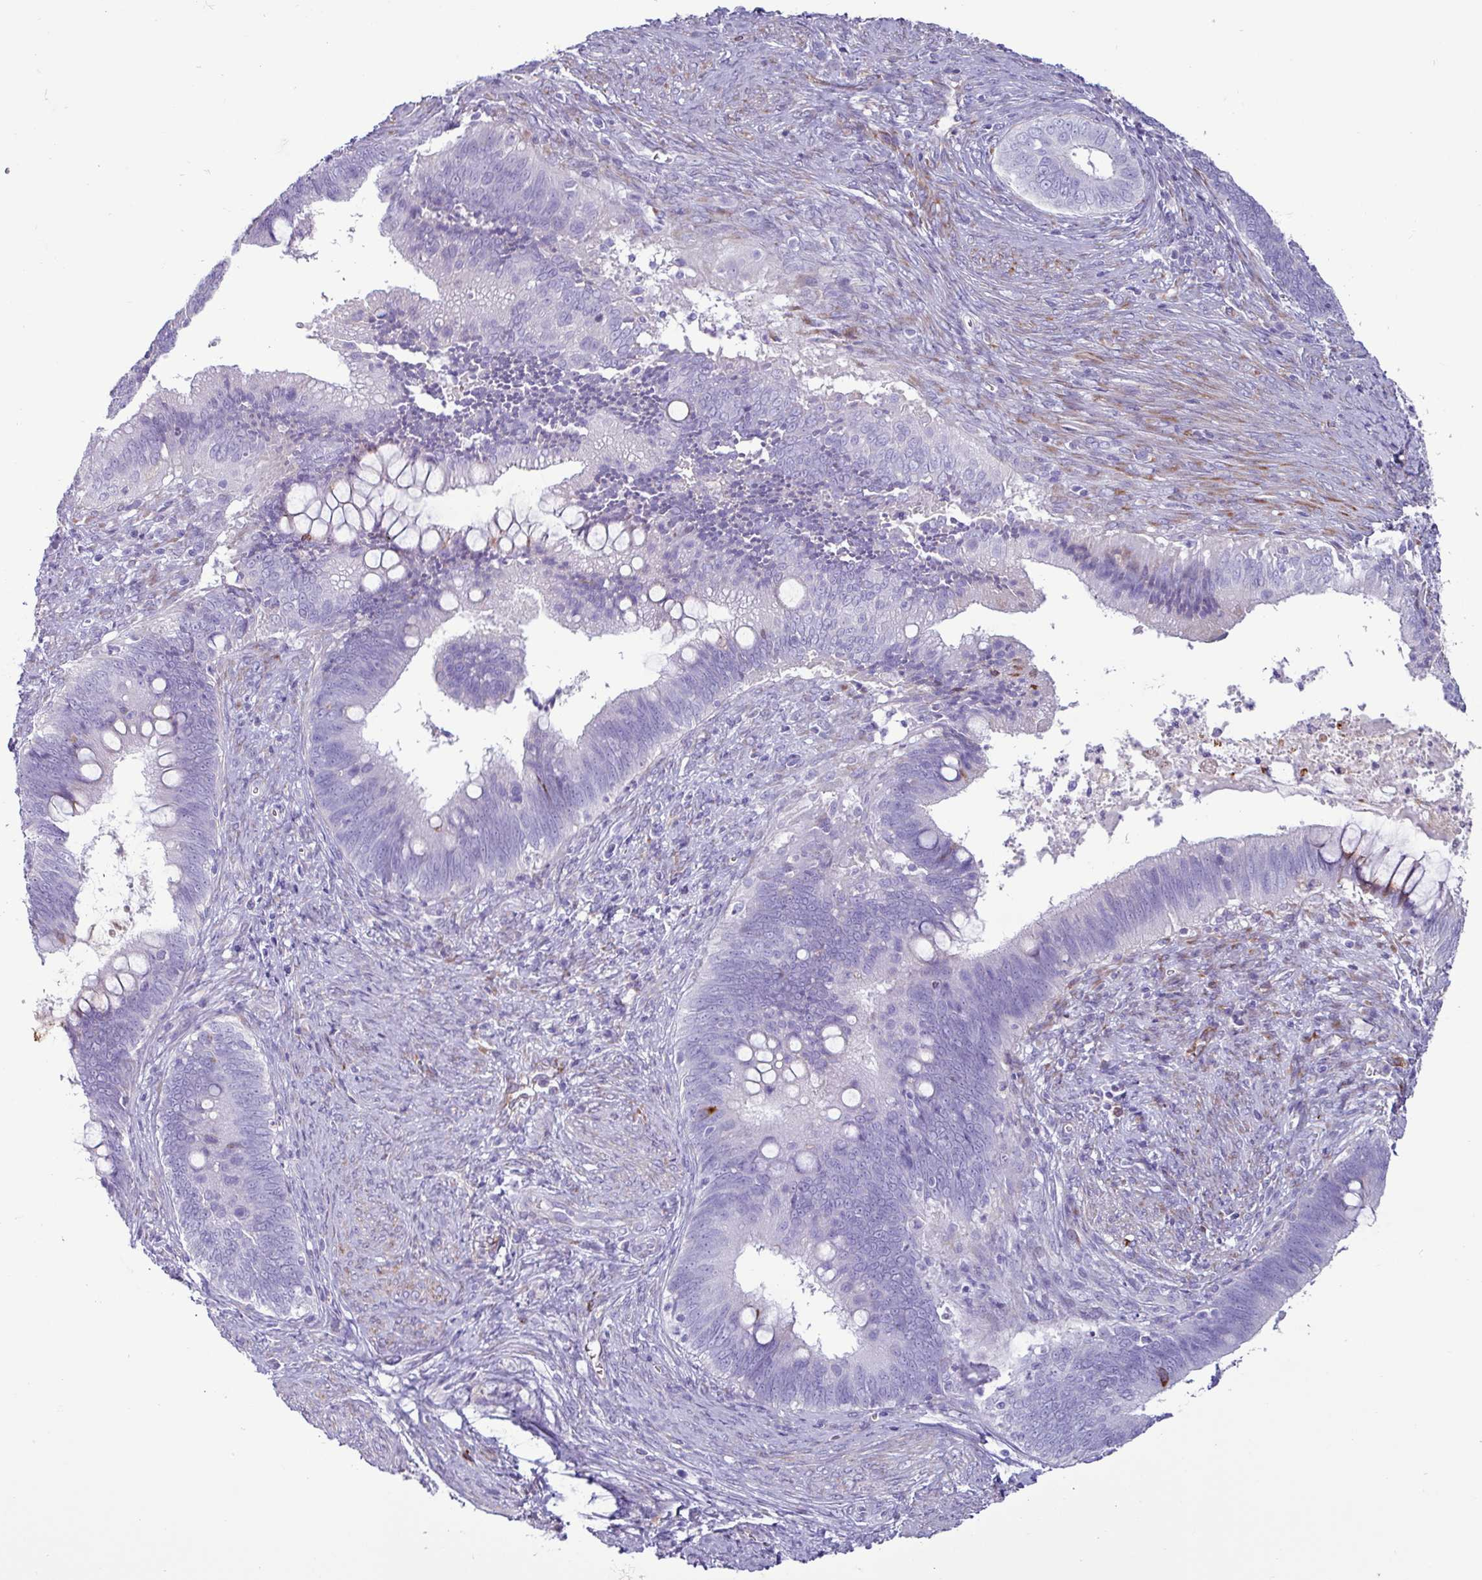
{"staining": {"intensity": "negative", "quantity": "none", "location": "none"}, "tissue": "cervical cancer", "cell_type": "Tumor cells", "image_type": "cancer", "snomed": [{"axis": "morphology", "description": "Adenocarcinoma, NOS"}, {"axis": "topography", "description": "Cervix"}], "caption": "Cervical cancer stained for a protein using IHC displays no expression tumor cells.", "gene": "PPP1R35", "patient": {"sex": "female", "age": 42}}